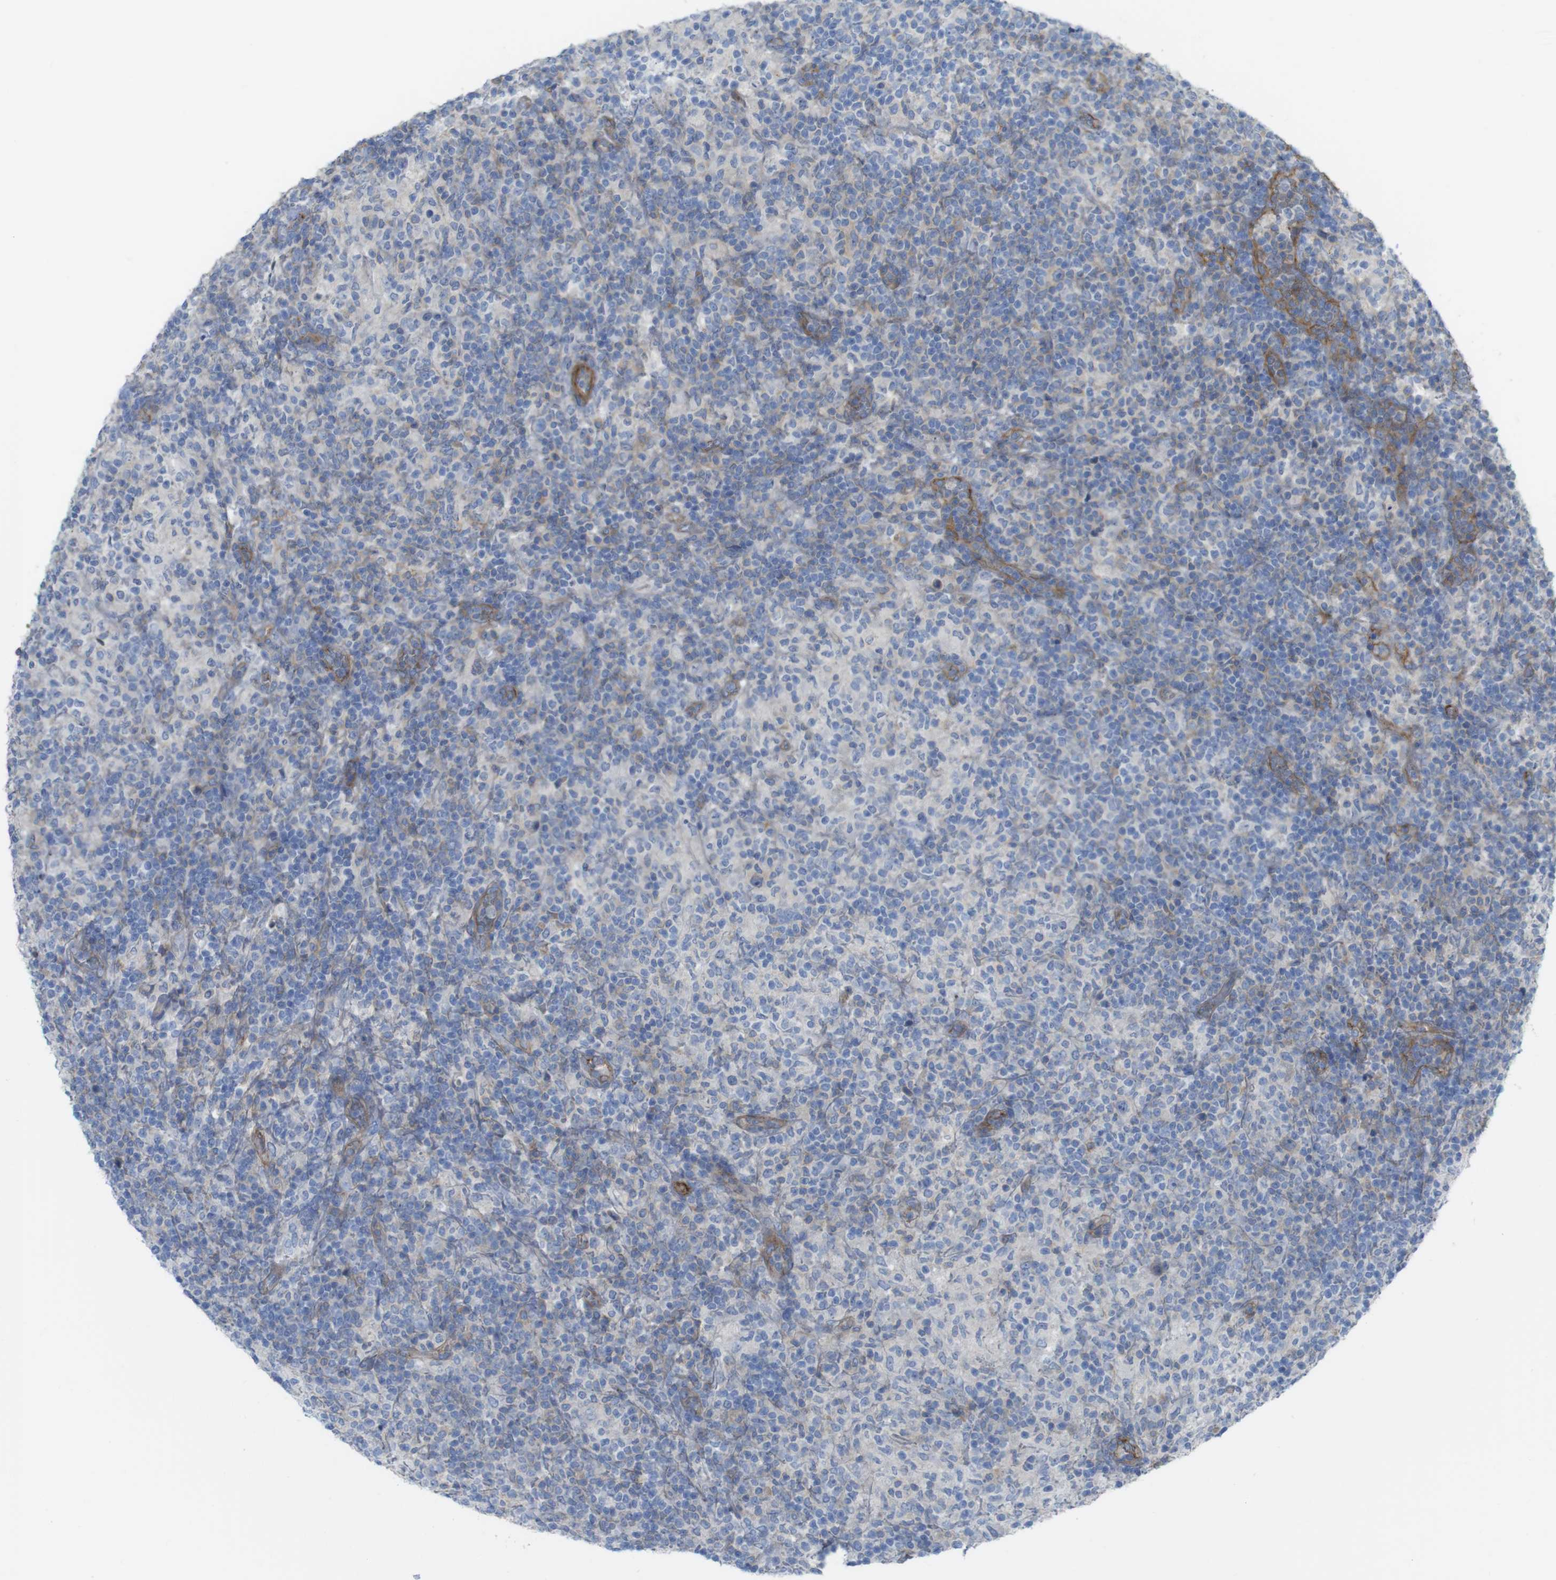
{"staining": {"intensity": "weak", "quantity": "<25%", "location": "cytoplasmic/membranous"}, "tissue": "lymphoma", "cell_type": "Tumor cells", "image_type": "cancer", "snomed": [{"axis": "morphology", "description": "Hodgkin's disease, NOS"}, {"axis": "topography", "description": "Lymph node"}], "caption": "Immunohistochemical staining of human lymphoma shows no significant expression in tumor cells. (Brightfield microscopy of DAB (3,3'-diaminobenzidine) IHC at high magnification).", "gene": "PREX2", "patient": {"sex": "male", "age": 70}}